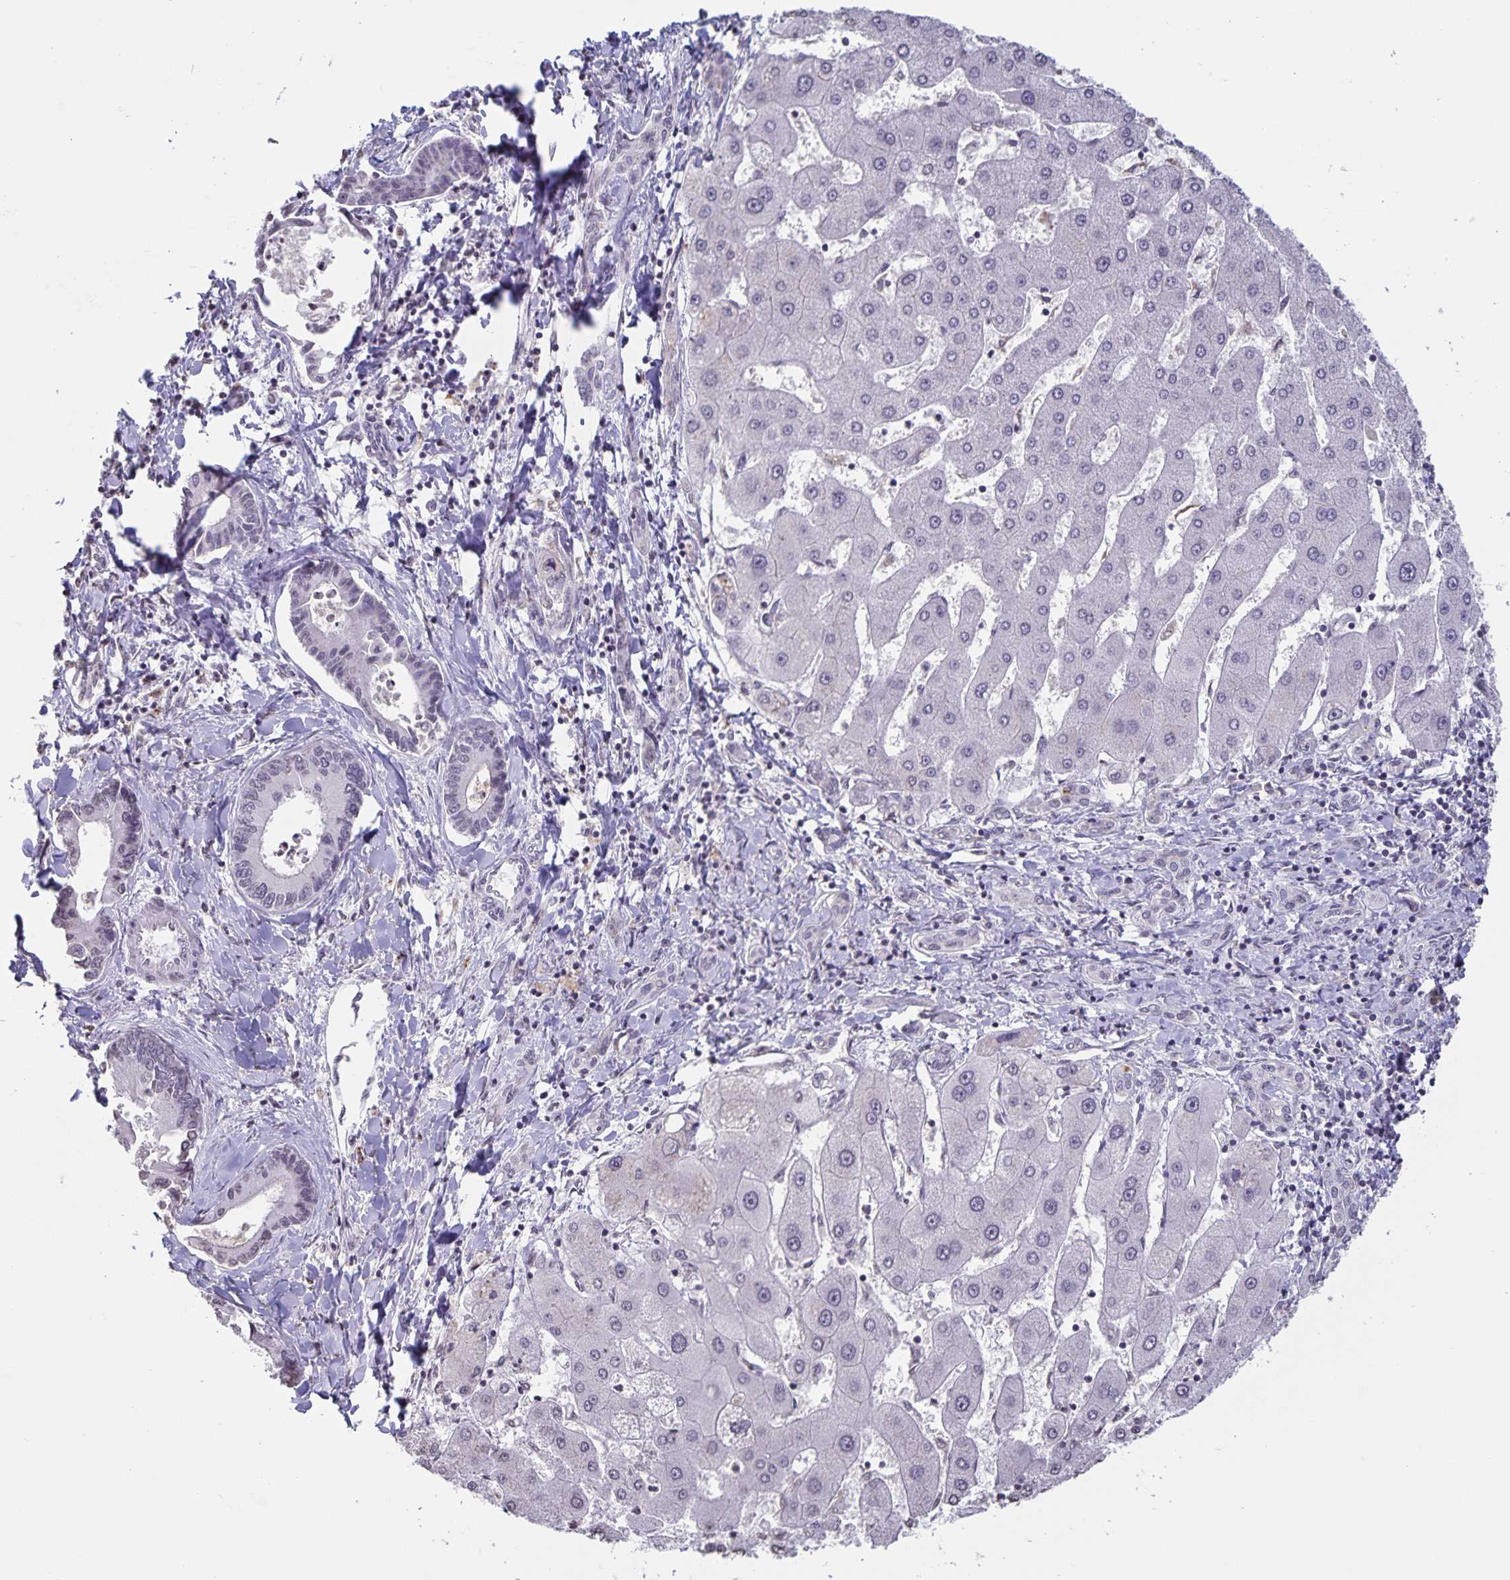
{"staining": {"intensity": "negative", "quantity": "none", "location": "none"}, "tissue": "liver cancer", "cell_type": "Tumor cells", "image_type": "cancer", "snomed": [{"axis": "morphology", "description": "Cholangiocarcinoma"}, {"axis": "topography", "description": "Liver"}], "caption": "This is an IHC photomicrograph of cholangiocarcinoma (liver). There is no expression in tumor cells.", "gene": "AQP4", "patient": {"sex": "male", "age": 66}}